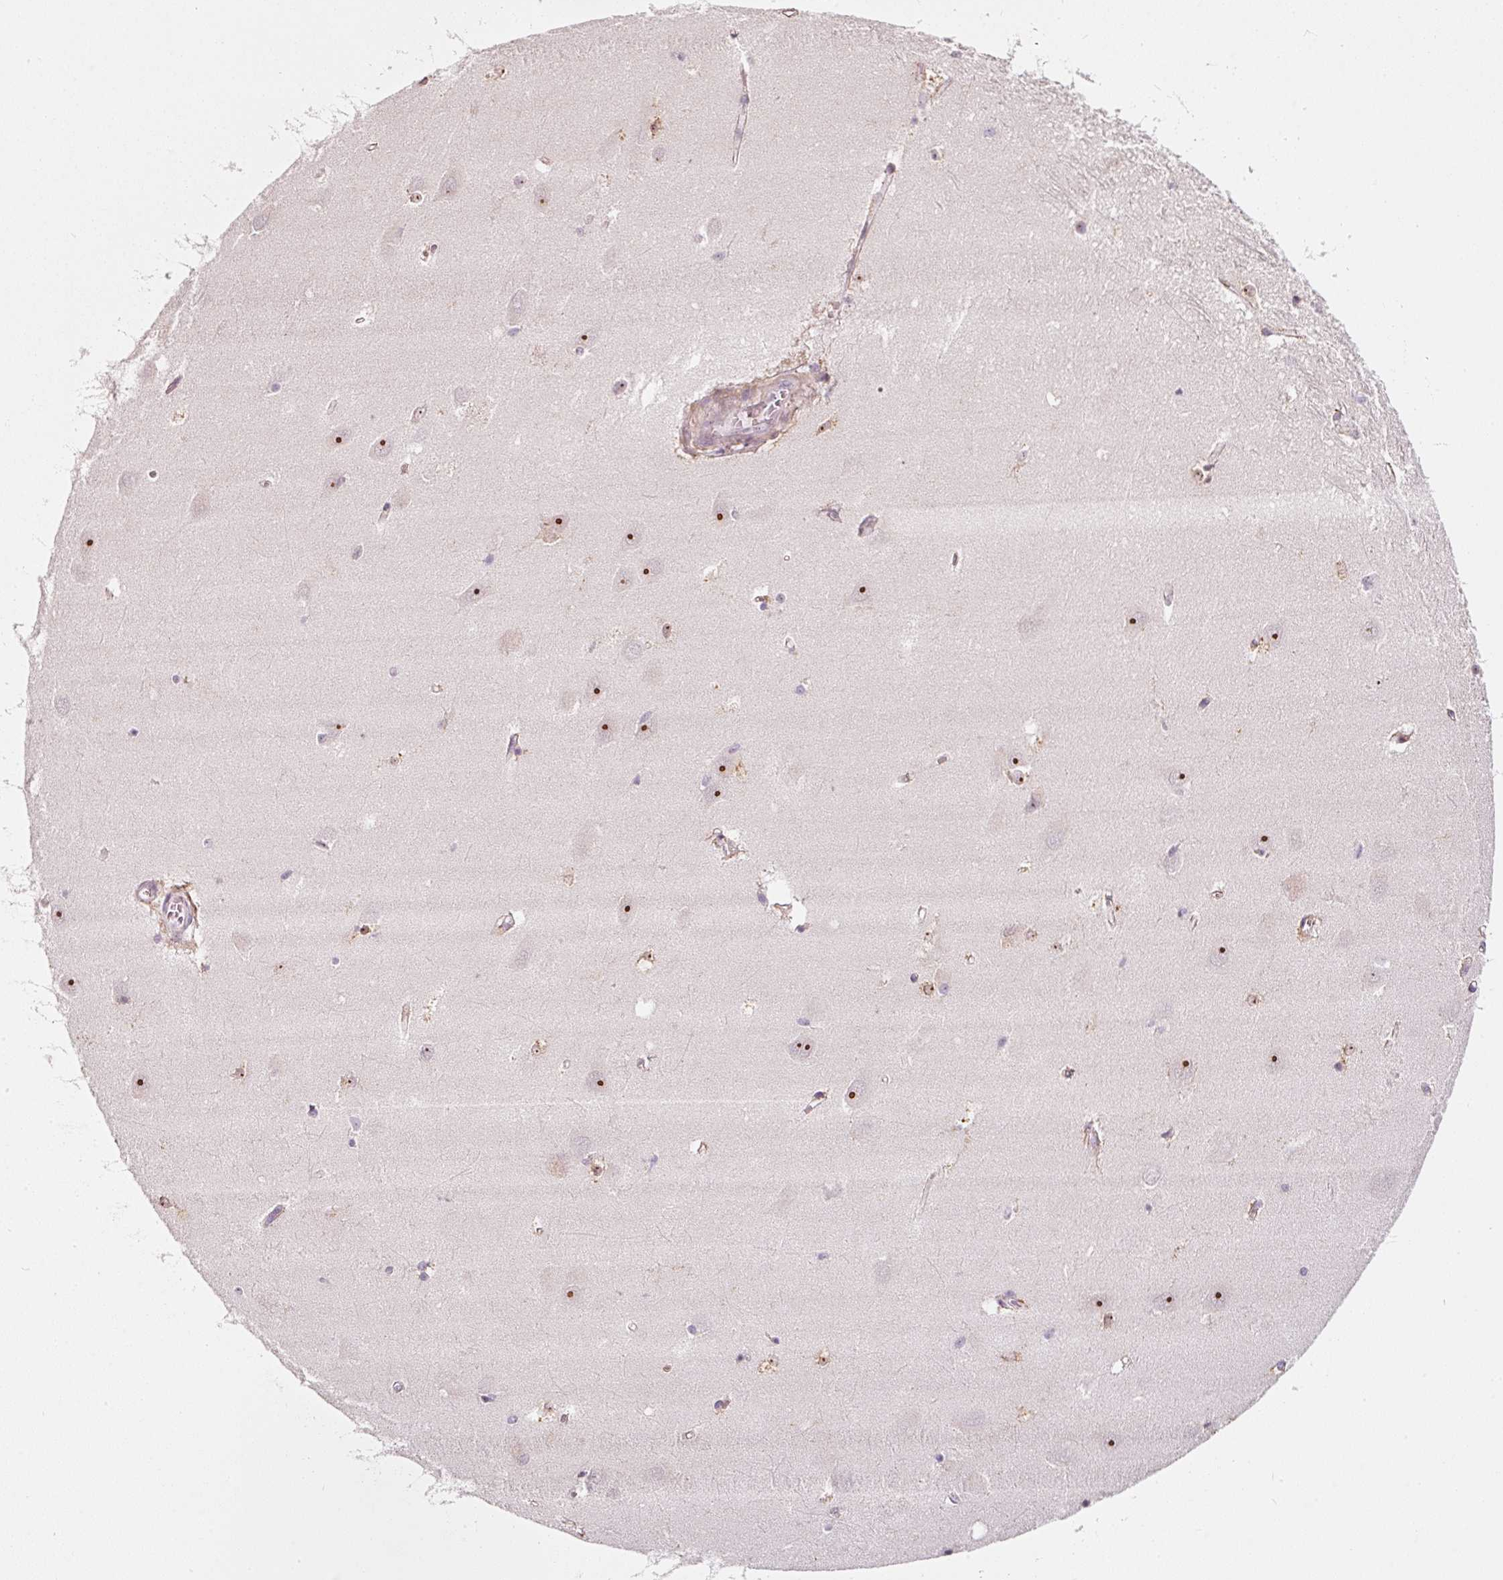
{"staining": {"intensity": "negative", "quantity": "none", "location": "none"}, "tissue": "hippocampus", "cell_type": "Glial cells", "image_type": "normal", "snomed": [{"axis": "morphology", "description": "Normal tissue, NOS"}, {"axis": "topography", "description": "Hippocampus"}], "caption": "A histopathology image of human hippocampus is negative for staining in glial cells. Brightfield microscopy of immunohistochemistry stained with DAB (3,3'-diaminobenzidine) (brown) and hematoxylin (blue), captured at high magnification.", "gene": "MXRA8", "patient": {"sex": "female", "age": 64}}